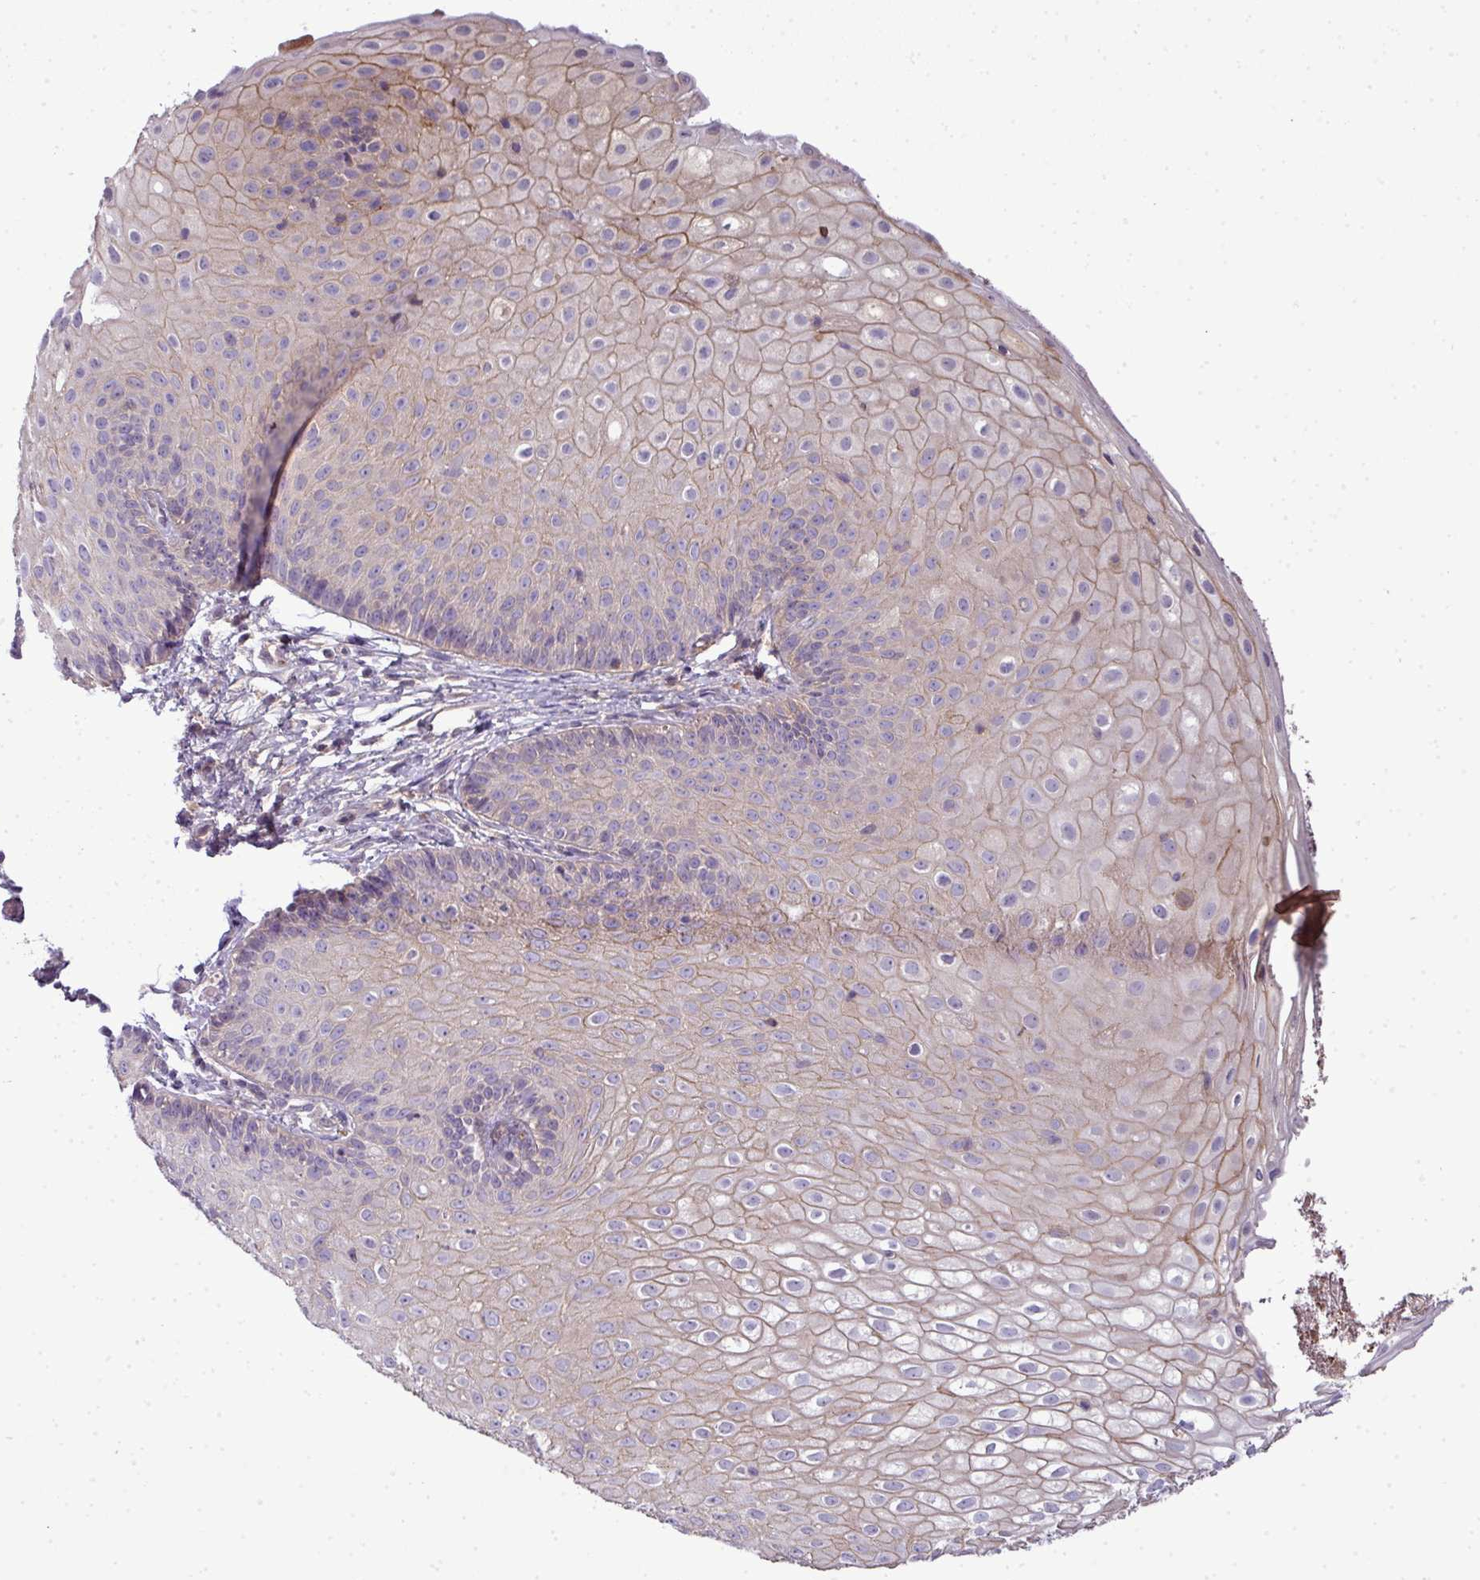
{"staining": {"intensity": "weak", "quantity": "25%-75%", "location": "cytoplasmic/membranous"}, "tissue": "skin", "cell_type": "Epidermal cells", "image_type": "normal", "snomed": [{"axis": "morphology", "description": "Normal tissue, NOS"}, {"axis": "topography", "description": "Anal"}], "caption": "A photomicrograph of human skin stained for a protein displays weak cytoplasmic/membranous brown staining in epidermal cells. (IHC, brightfield microscopy, high magnification).", "gene": "STAT5A", "patient": {"sex": "male", "age": 80}}